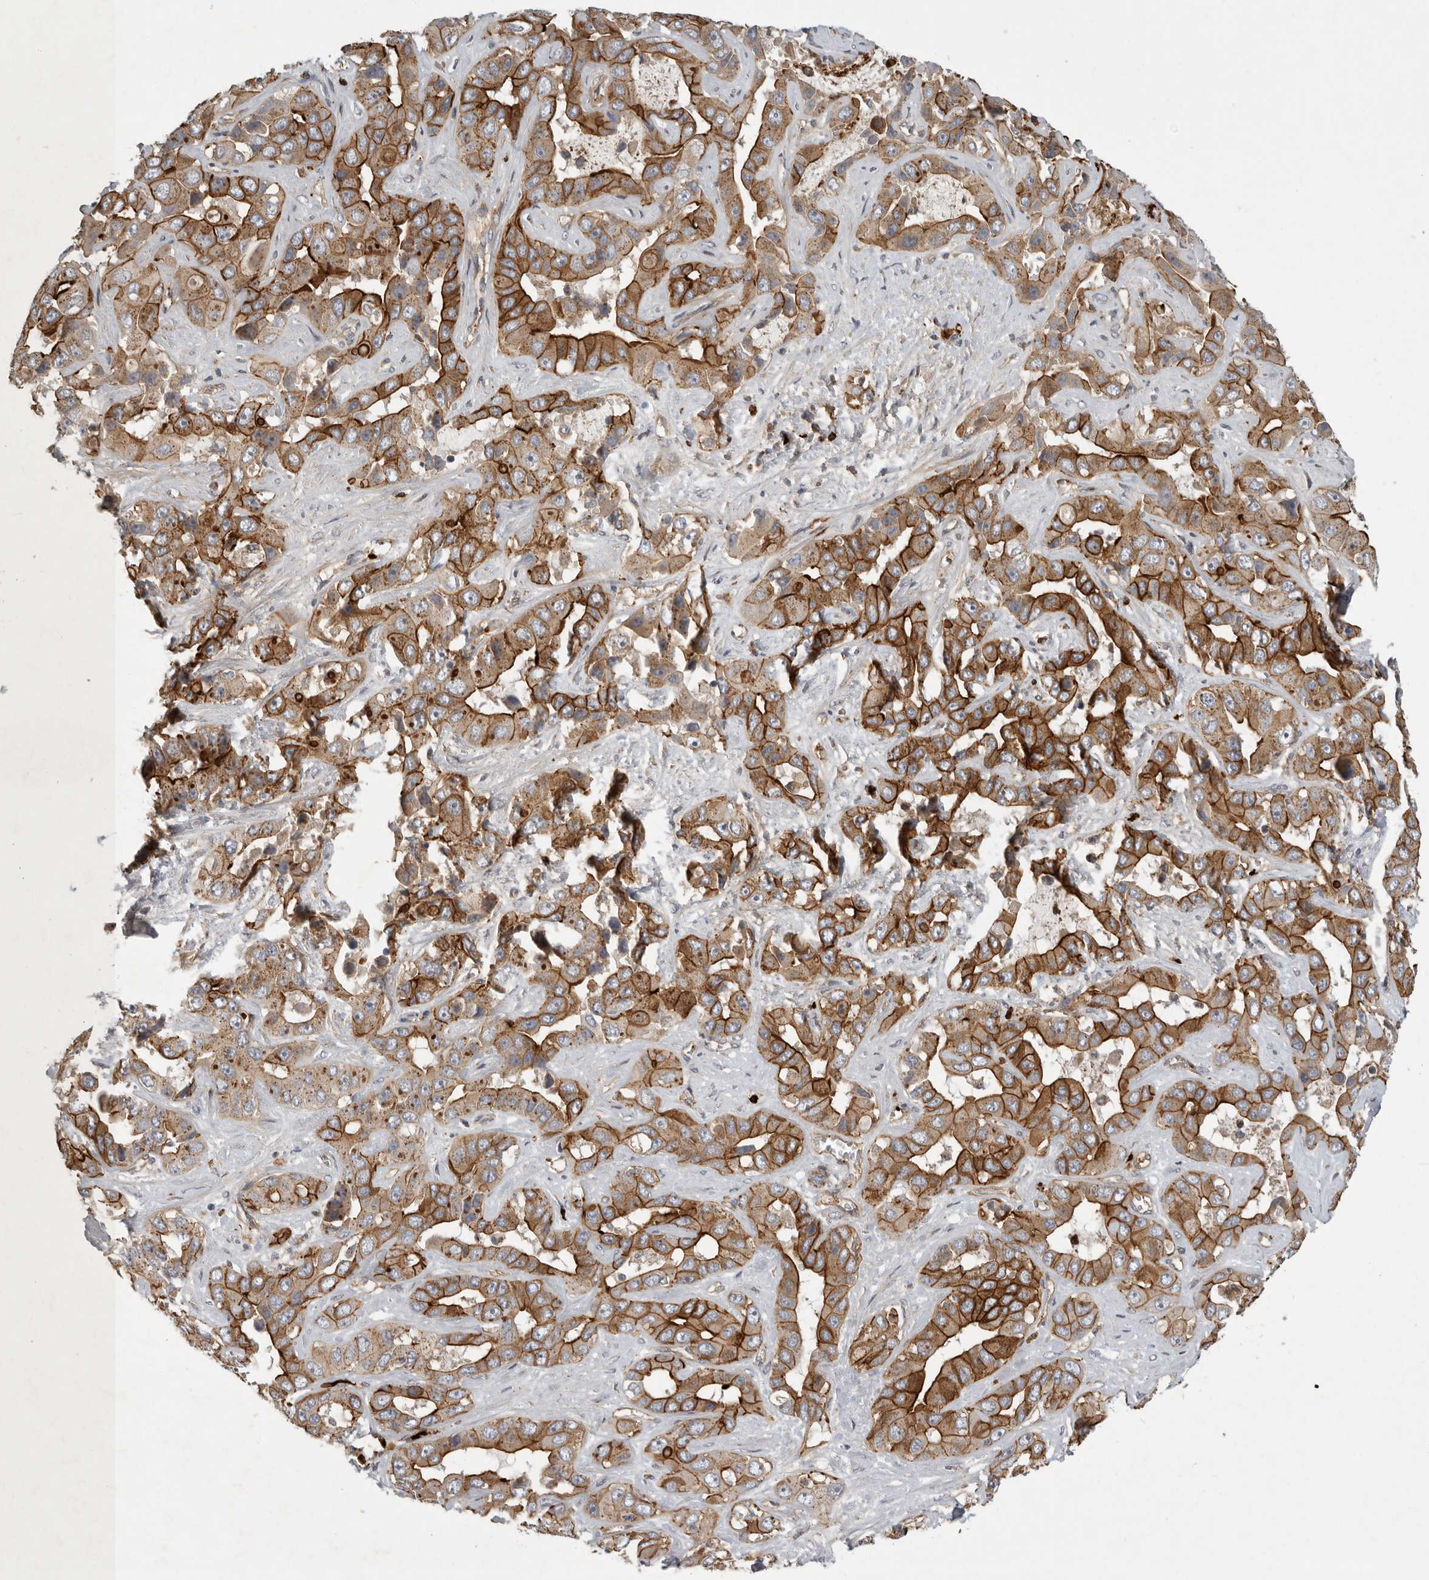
{"staining": {"intensity": "strong", "quantity": ">75%", "location": "cytoplasmic/membranous"}, "tissue": "liver cancer", "cell_type": "Tumor cells", "image_type": "cancer", "snomed": [{"axis": "morphology", "description": "Cholangiocarcinoma"}, {"axis": "topography", "description": "Liver"}], "caption": "Immunohistochemical staining of liver cholangiocarcinoma reveals high levels of strong cytoplasmic/membranous staining in approximately >75% of tumor cells.", "gene": "MLPH", "patient": {"sex": "female", "age": 52}}